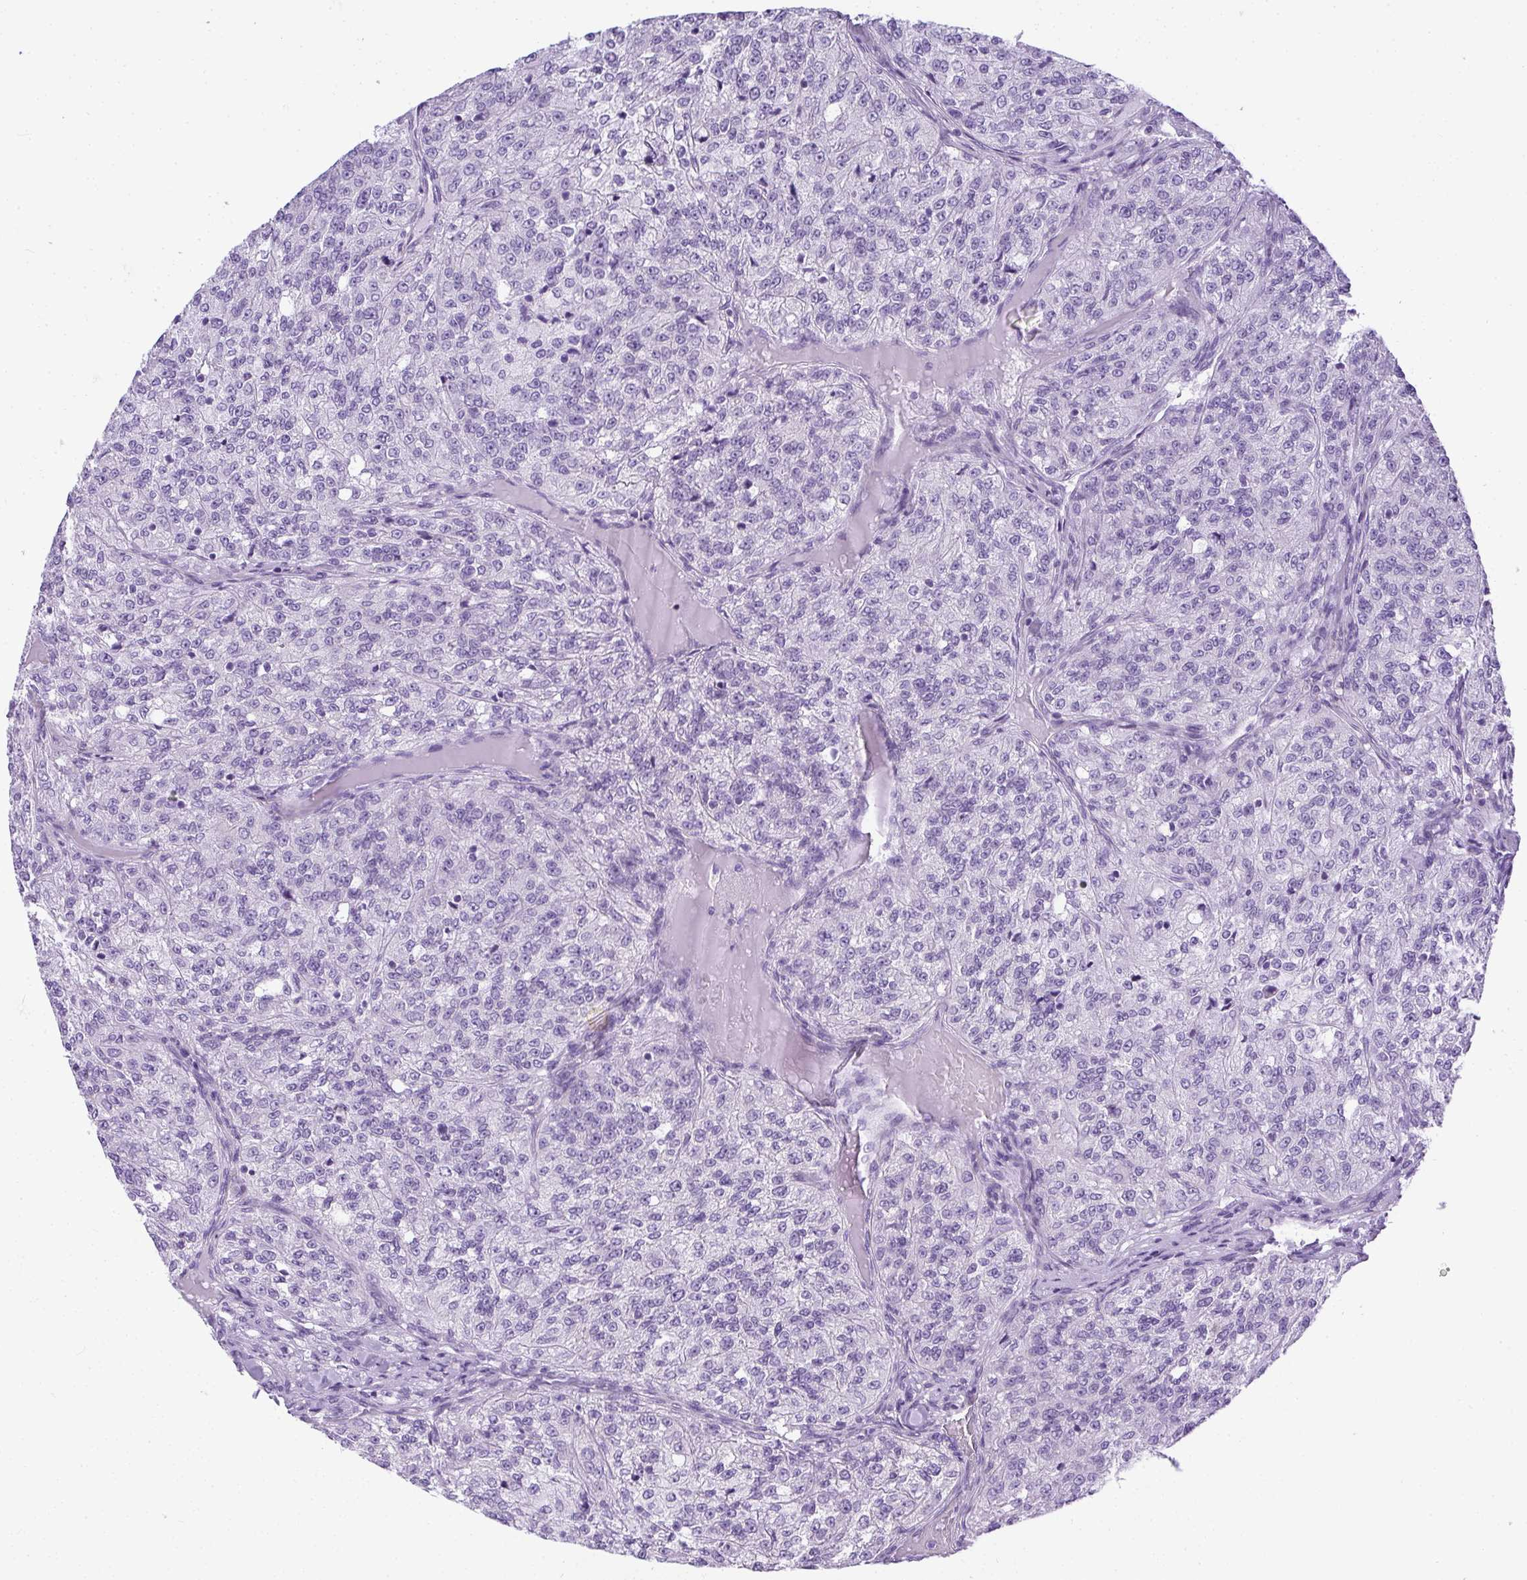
{"staining": {"intensity": "negative", "quantity": "none", "location": "none"}, "tissue": "renal cancer", "cell_type": "Tumor cells", "image_type": "cancer", "snomed": [{"axis": "morphology", "description": "Adenocarcinoma, NOS"}, {"axis": "topography", "description": "Kidney"}], "caption": "Tumor cells are negative for brown protein staining in renal cancer. (Brightfield microscopy of DAB immunohistochemistry at high magnification).", "gene": "PLPPR3", "patient": {"sex": "female", "age": 63}}